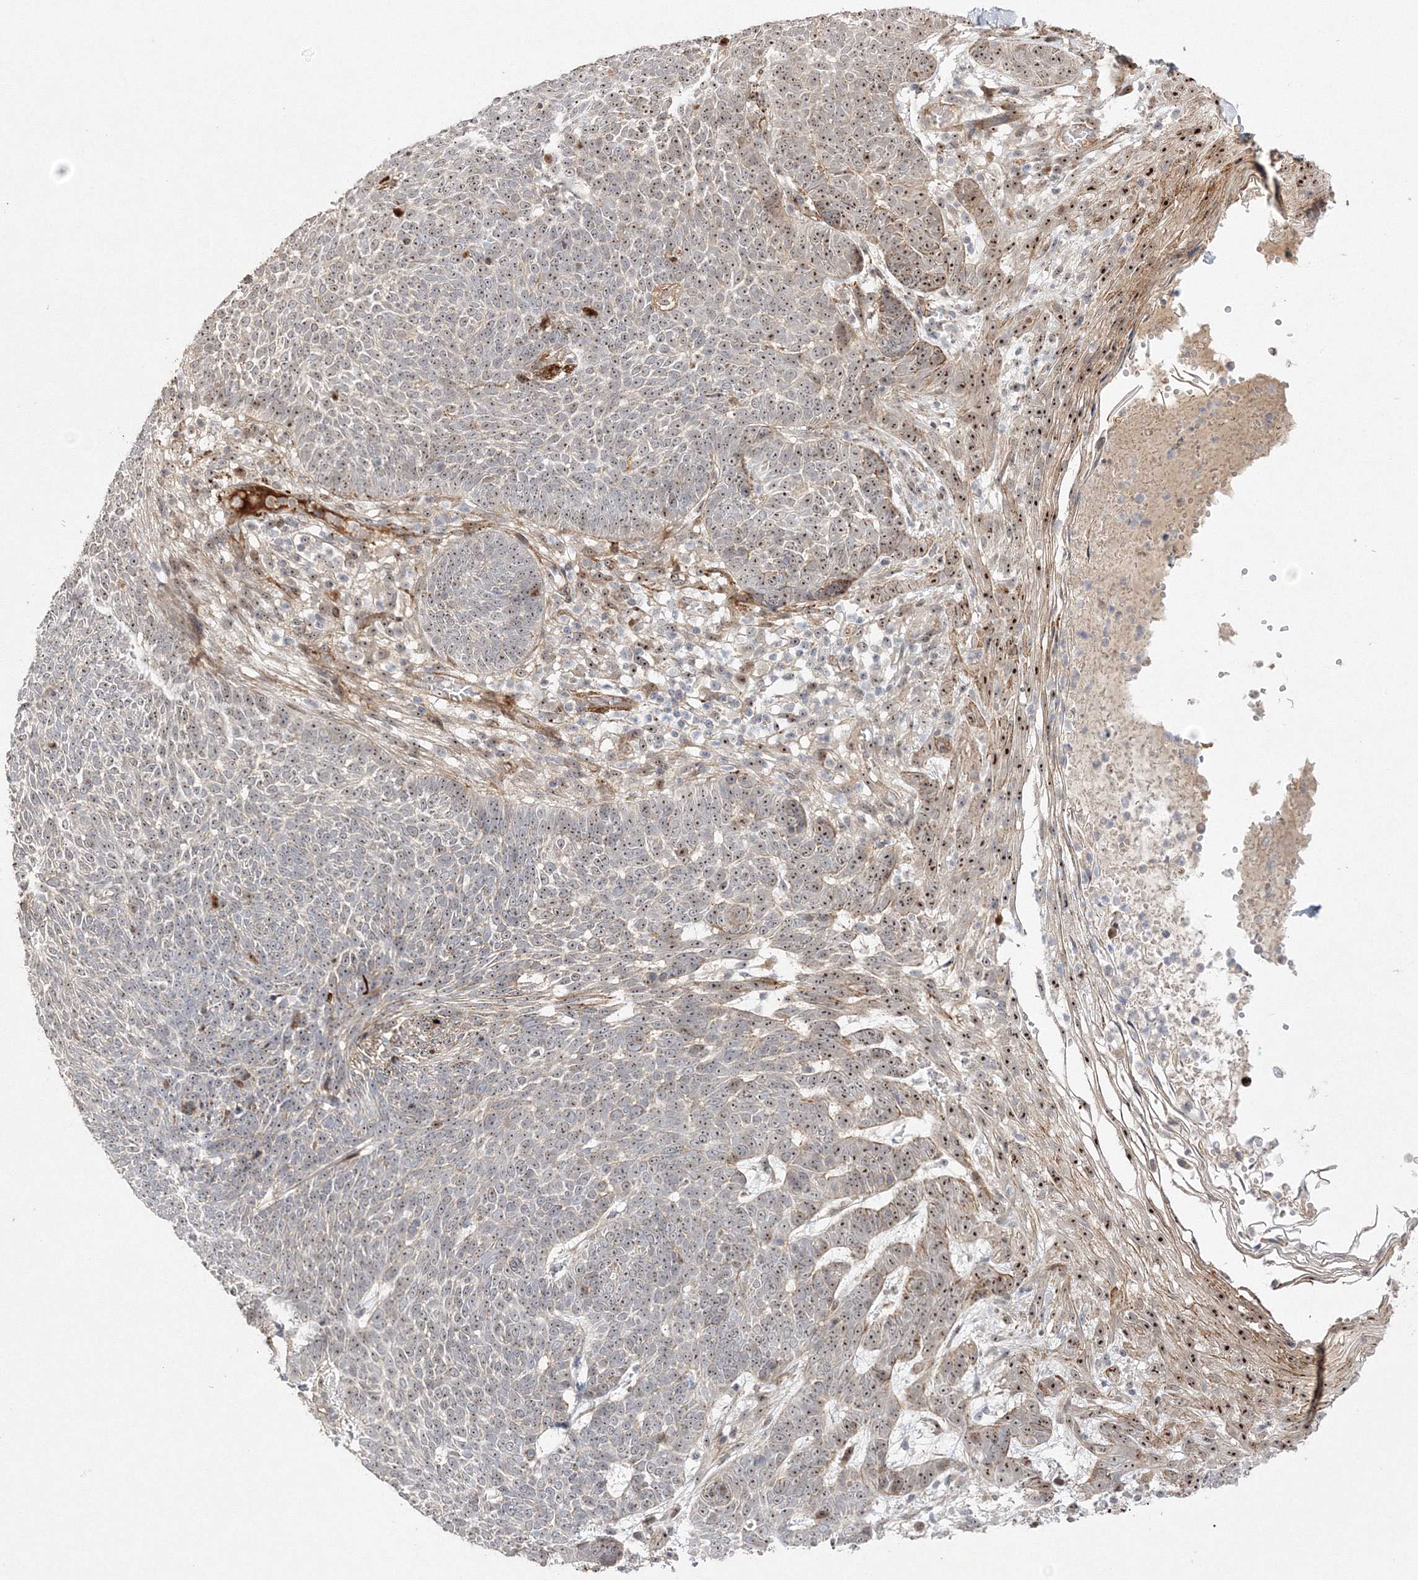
{"staining": {"intensity": "moderate", "quantity": ">75%", "location": "nuclear"}, "tissue": "skin cancer", "cell_type": "Tumor cells", "image_type": "cancer", "snomed": [{"axis": "morphology", "description": "Normal tissue, NOS"}, {"axis": "morphology", "description": "Basal cell carcinoma"}, {"axis": "topography", "description": "Skin"}], "caption": "Basal cell carcinoma (skin) stained for a protein reveals moderate nuclear positivity in tumor cells.", "gene": "NPM3", "patient": {"sex": "male", "age": 64}}